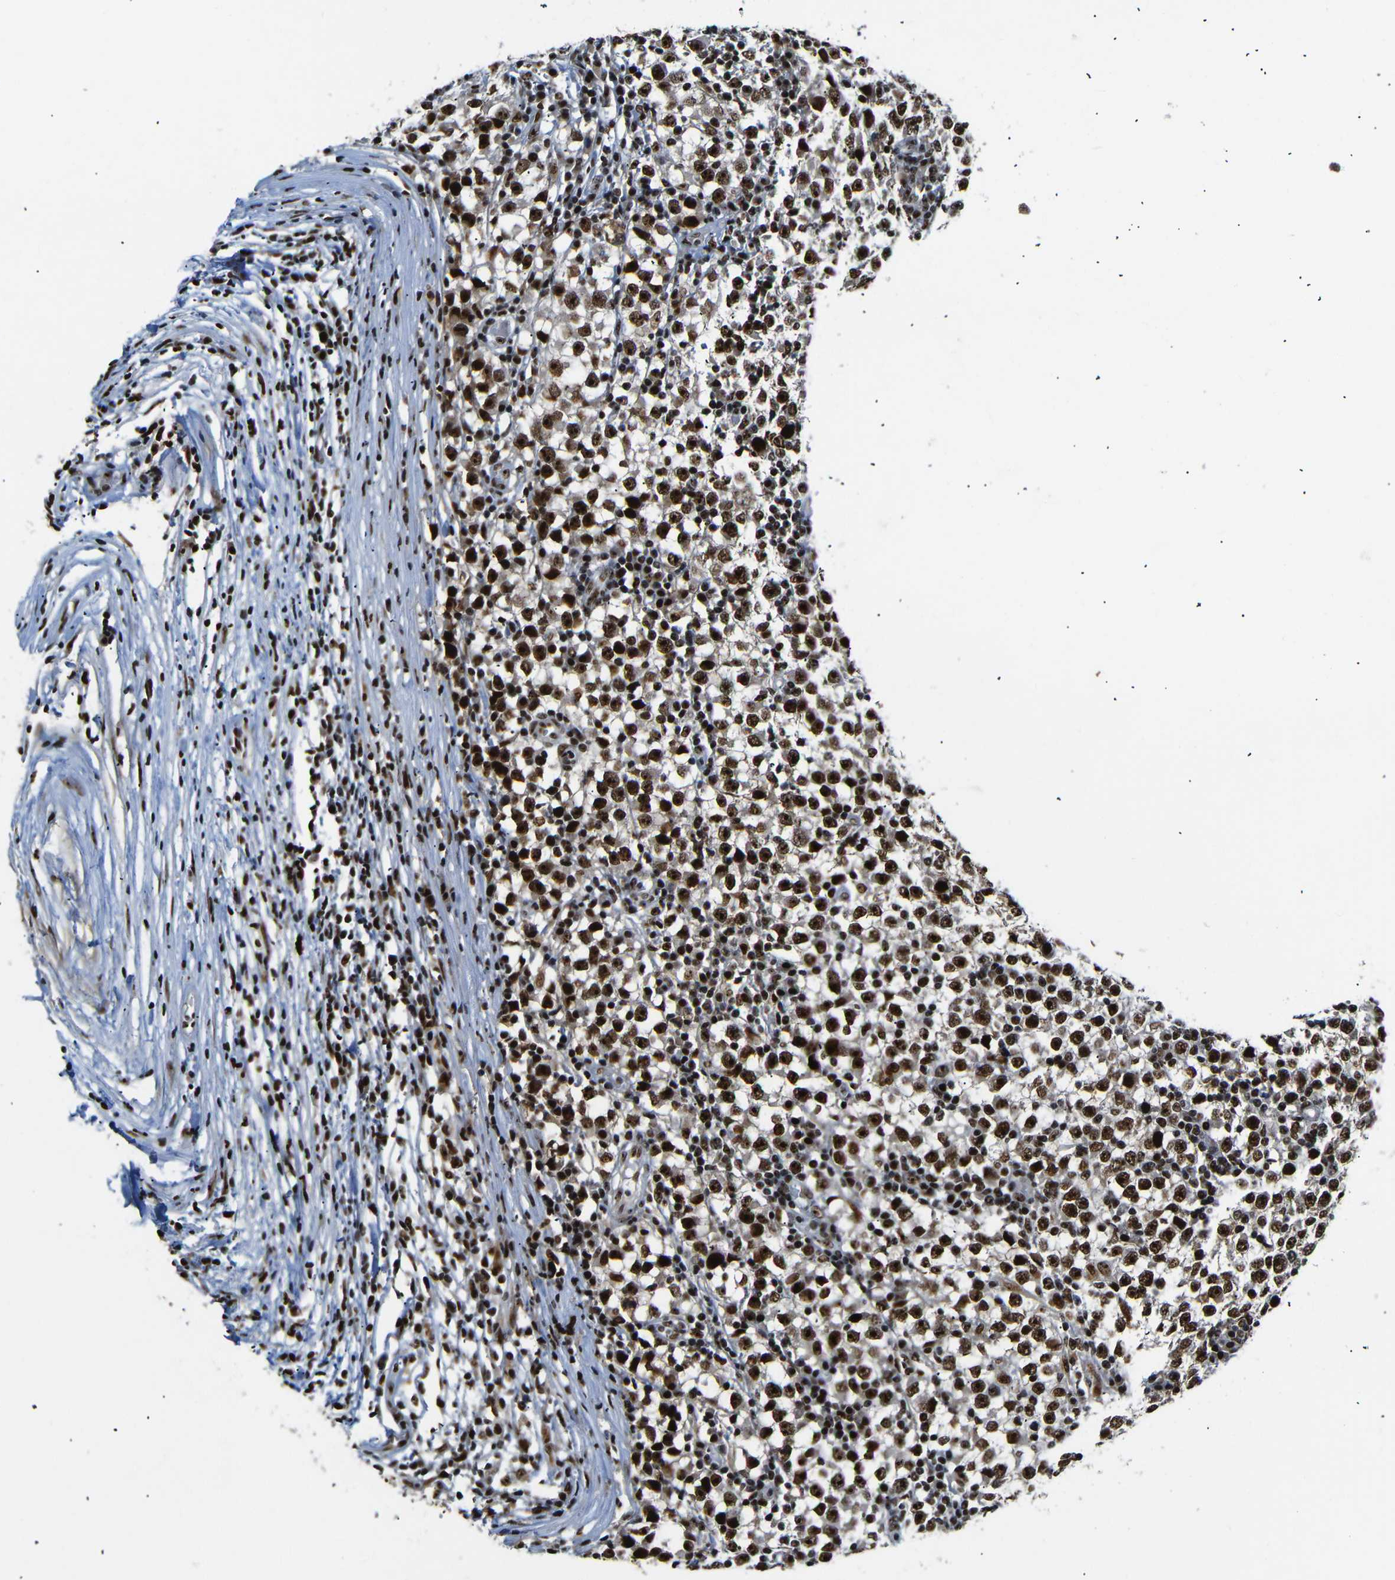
{"staining": {"intensity": "strong", "quantity": ">75%", "location": "nuclear"}, "tissue": "testis cancer", "cell_type": "Tumor cells", "image_type": "cancer", "snomed": [{"axis": "morphology", "description": "Seminoma, NOS"}, {"axis": "topography", "description": "Testis"}], "caption": "DAB immunohistochemical staining of testis seminoma exhibits strong nuclear protein positivity in about >75% of tumor cells.", "gene": "SETDB2", "patient": {"sex": "male", "age": 65}}